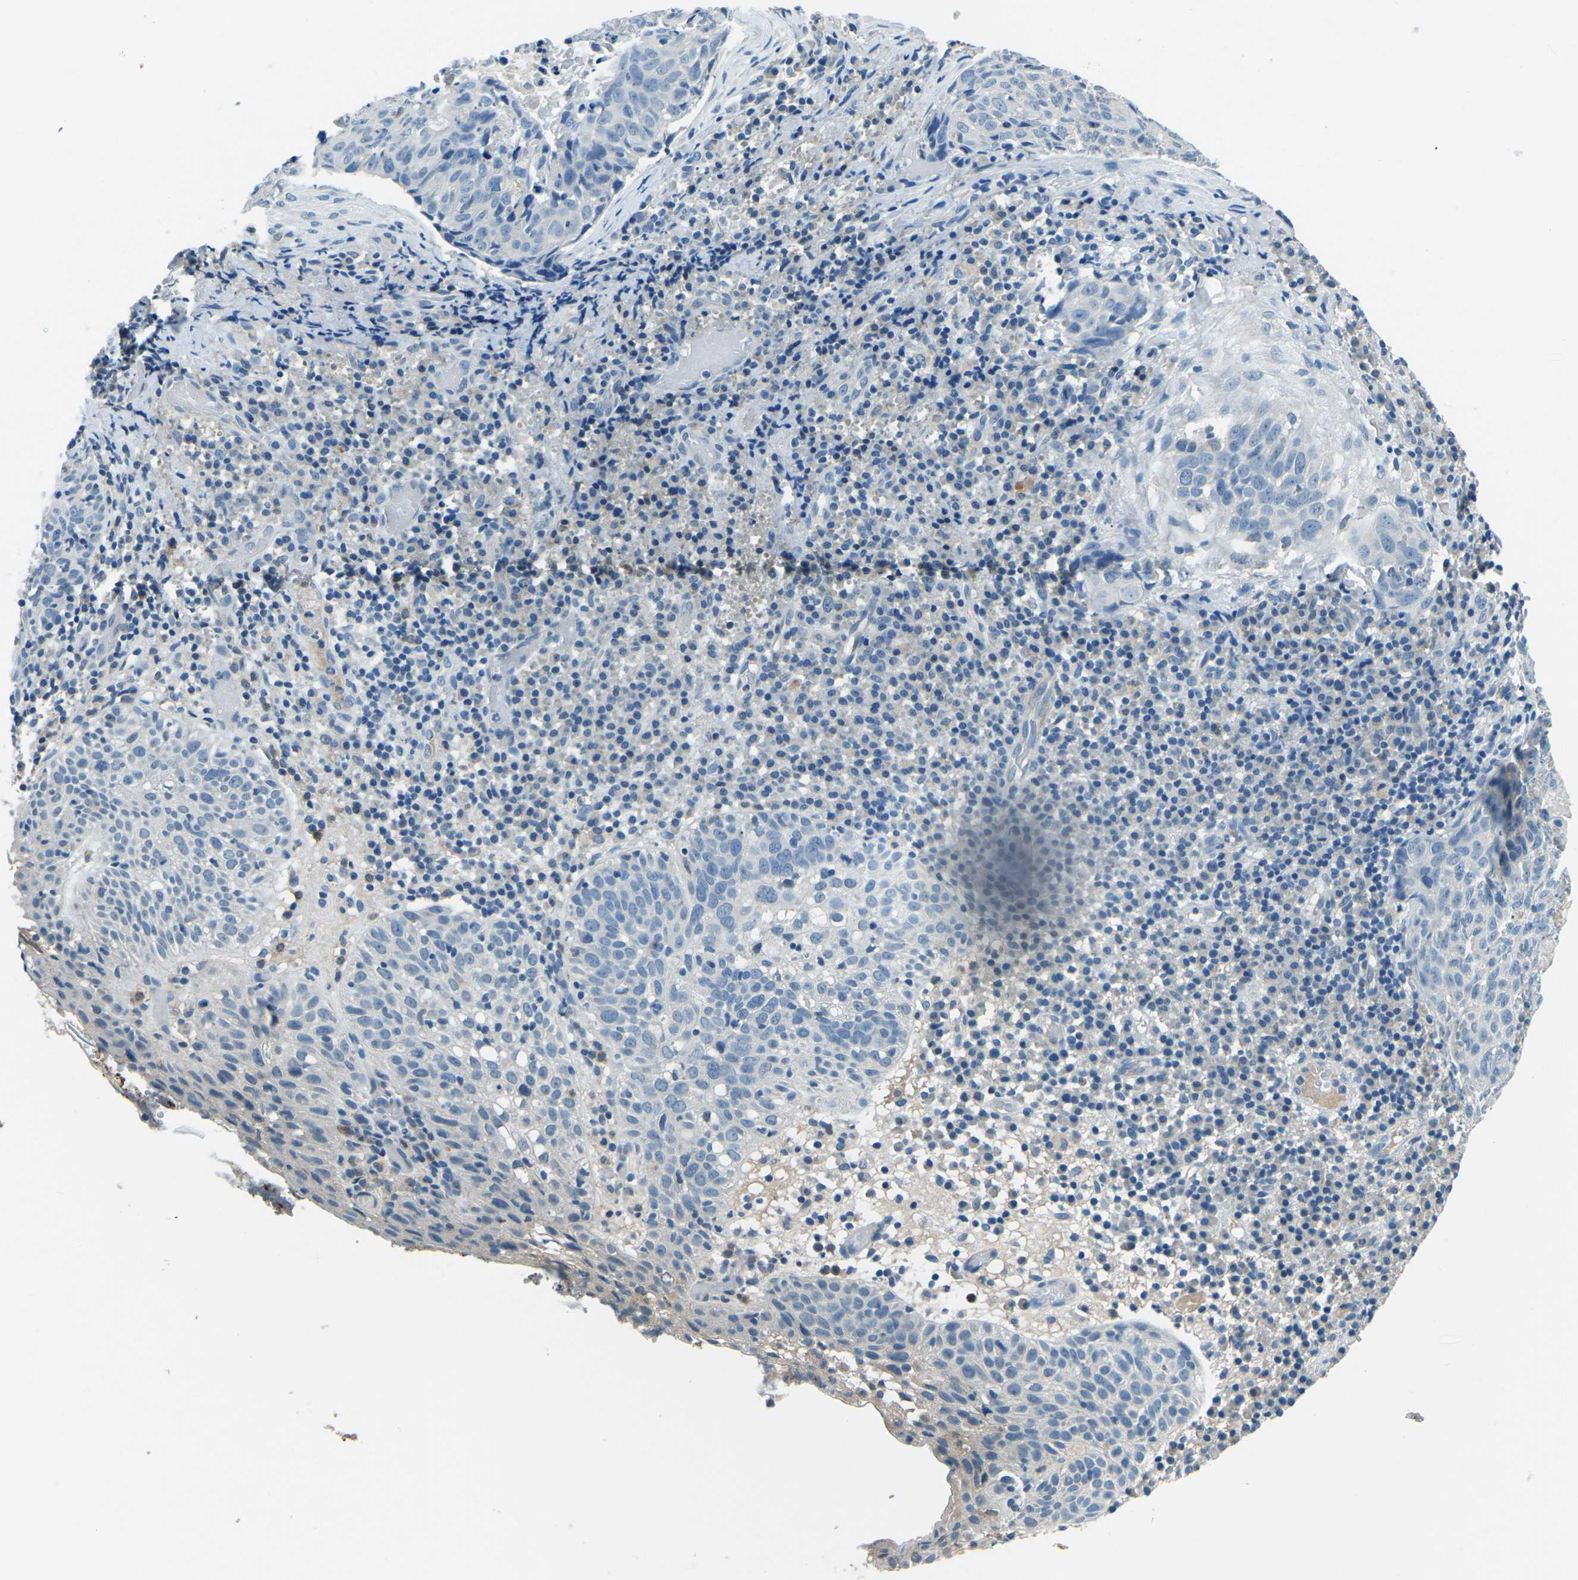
{"staining": {"intensity": "negative", "quantity": "none", "location": "none"}, "tissue": "skin cancer", "cell_type": "Tumor cells", "image_type": "cancer", "snomed": [{"axis": "morphology", "description": "Squamous cell carcinoma in situ, NOS"}, {"axis": "morphology", "description": "Squamous cell carcinoma, NOS"}, {"axis": "topography", "description": "Skin"}], "caption": "Tumor cells are negative for brown protein staining in squamous cell carcinoma (skin). The staining was performed using DAB (3,3'-diaminobenzidine) to visualize the protein expression in brown, while the nuclei were stained in blue with hematoxylin (Magnification: 20x).", "gene": "CD1D", "patient": {"sex": "male", "age": 93}}